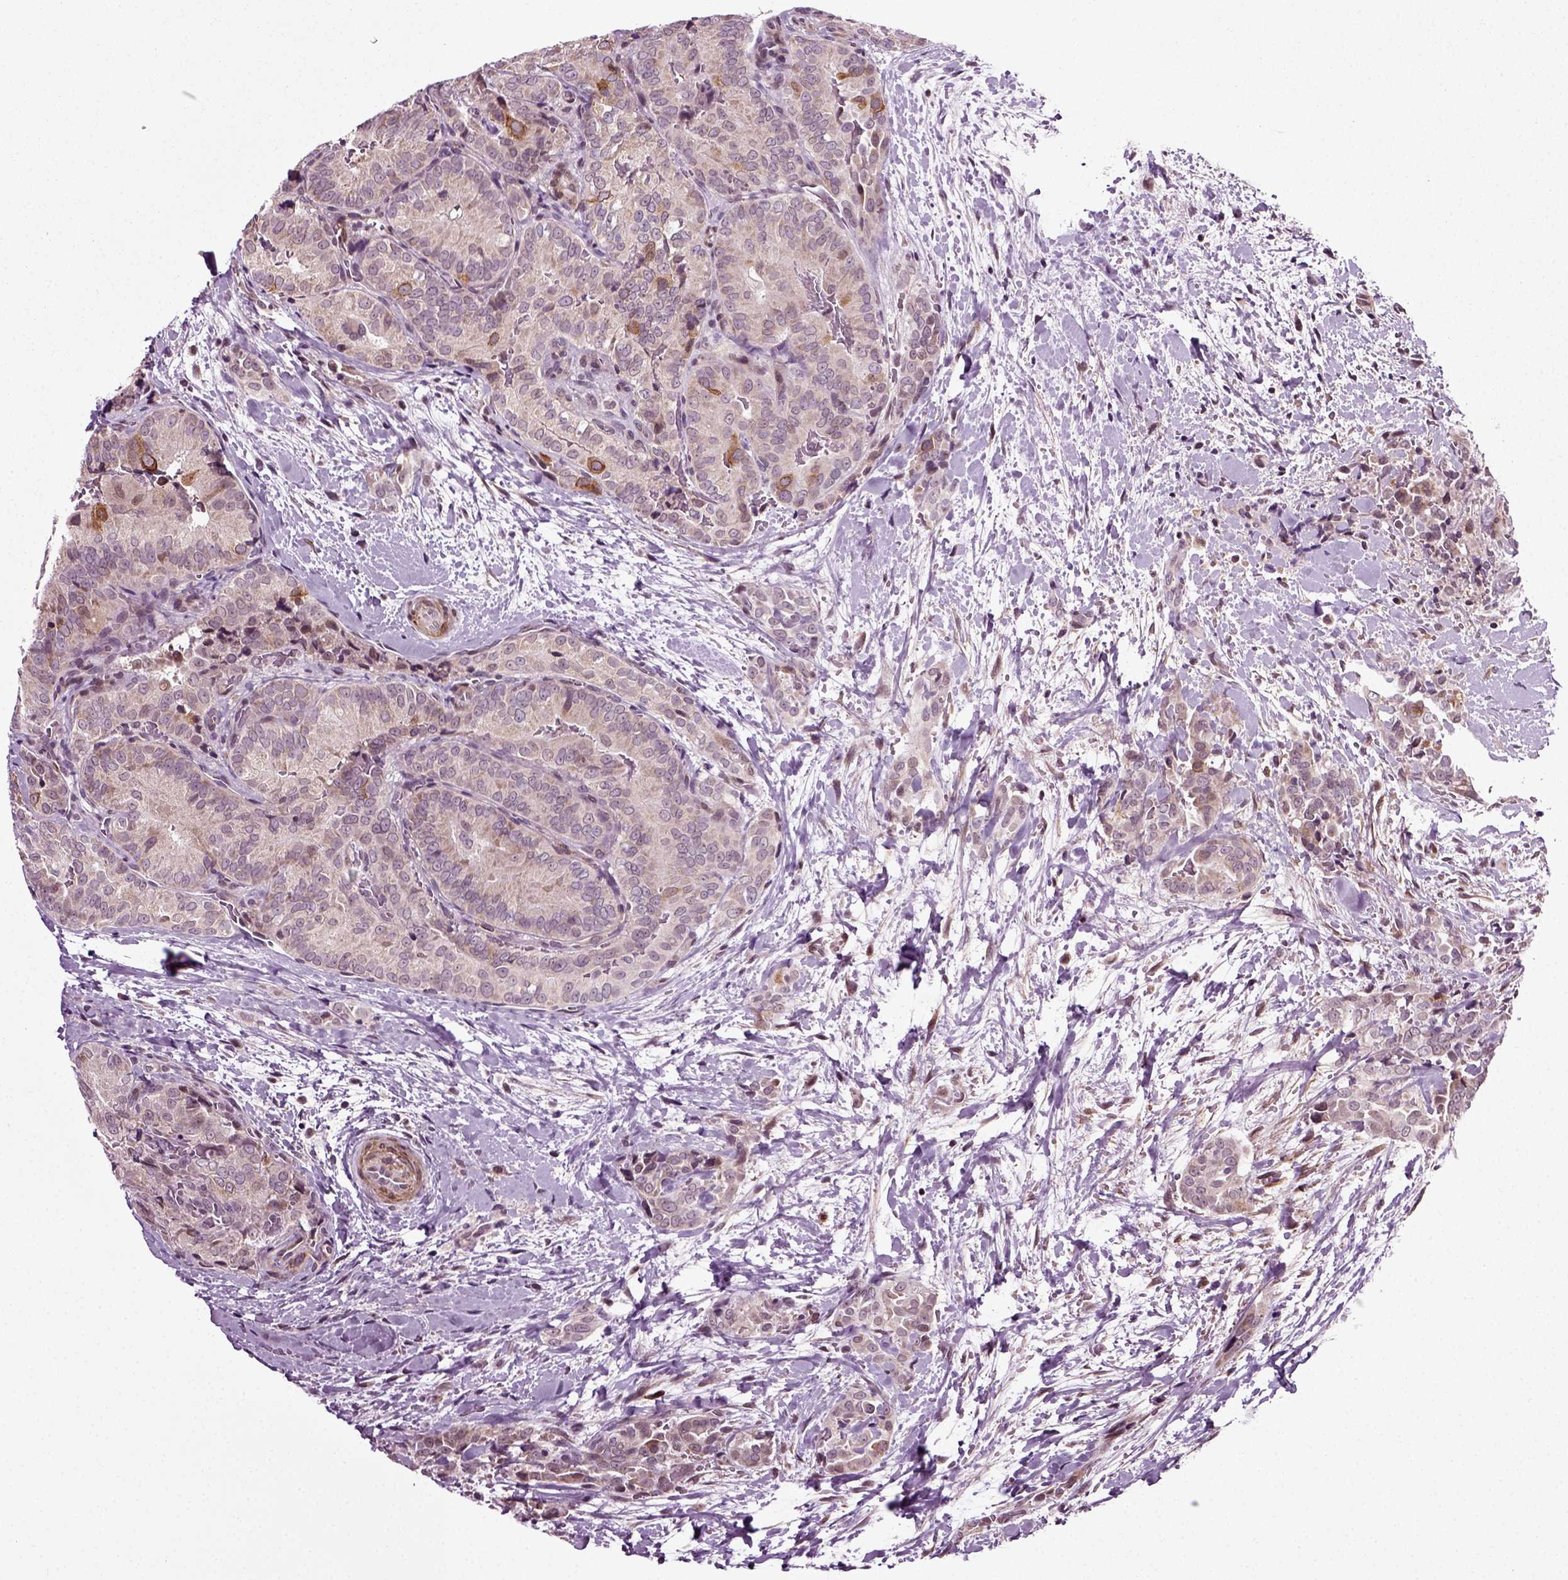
{"staining": {"intensity": "moderate", "quantity": "<25%", "location": "cytoplasmic/membranous"}, "tissue": "thyroid cancer", "cell_type": "Tumor cells", "image_type": "cancer", "snomed": [{"axis": "morphology", "description": "Papillary adenocarcinoma, NOS"}, {"axis": "topography", "description": "Thyroid gland"}], "caption": "DAB (3,3'-diaminobenzidine) immunohistochemical staining of papillary adenocarcinoma (thyroid) exhibits moderate cytoplasmic/membranous protein positivity in about <25% of tumor cells.", "gene": "KNSTRN", "patient": {"sex": "male", "age": 61}}